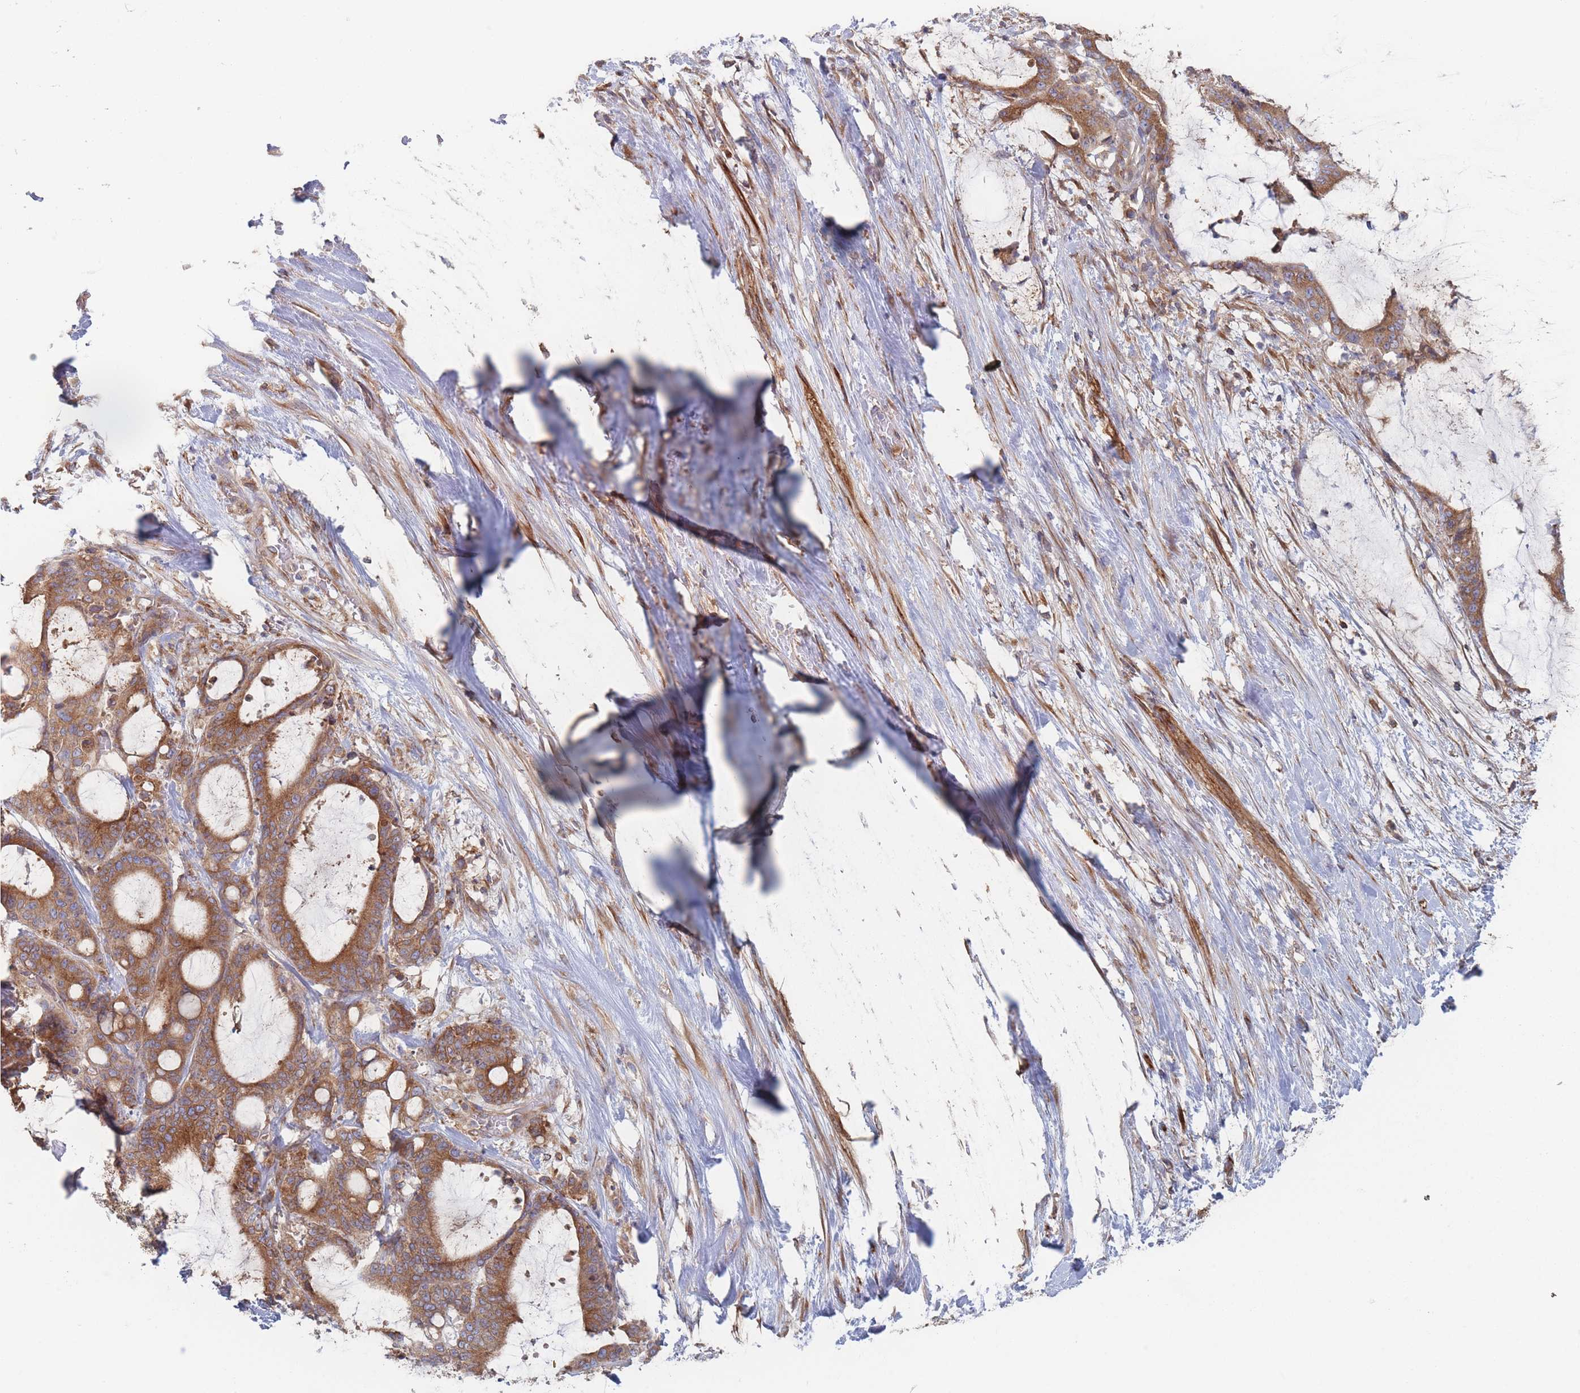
{"staining": {"intensity": "moderate", "quantity": ">75%", "location": "cytoplasmic/membranous"}, "tissue": "liver cancer", "cell_type": "Tumor cells", "image_type": "cancer", "snomed": [{"axis": "morphology", "description": "Normal tissue, NOS"}, {"axis": "morphology", "description": "Cholangiocarcinoma"}, {"axis": "topography", "description": "Liver"}, {"axis": "topography", "description": "Peripheral nerve tissue"}], "caption": "Immunohistochemical staining of cholangiocarcinoma (liver) reveals medium levels of moderate cytoplasmic/membranous expression in approximately >75% of tumor cells.", "gene": "KDSR", "patient": {"sex": "female", "age": 73}}